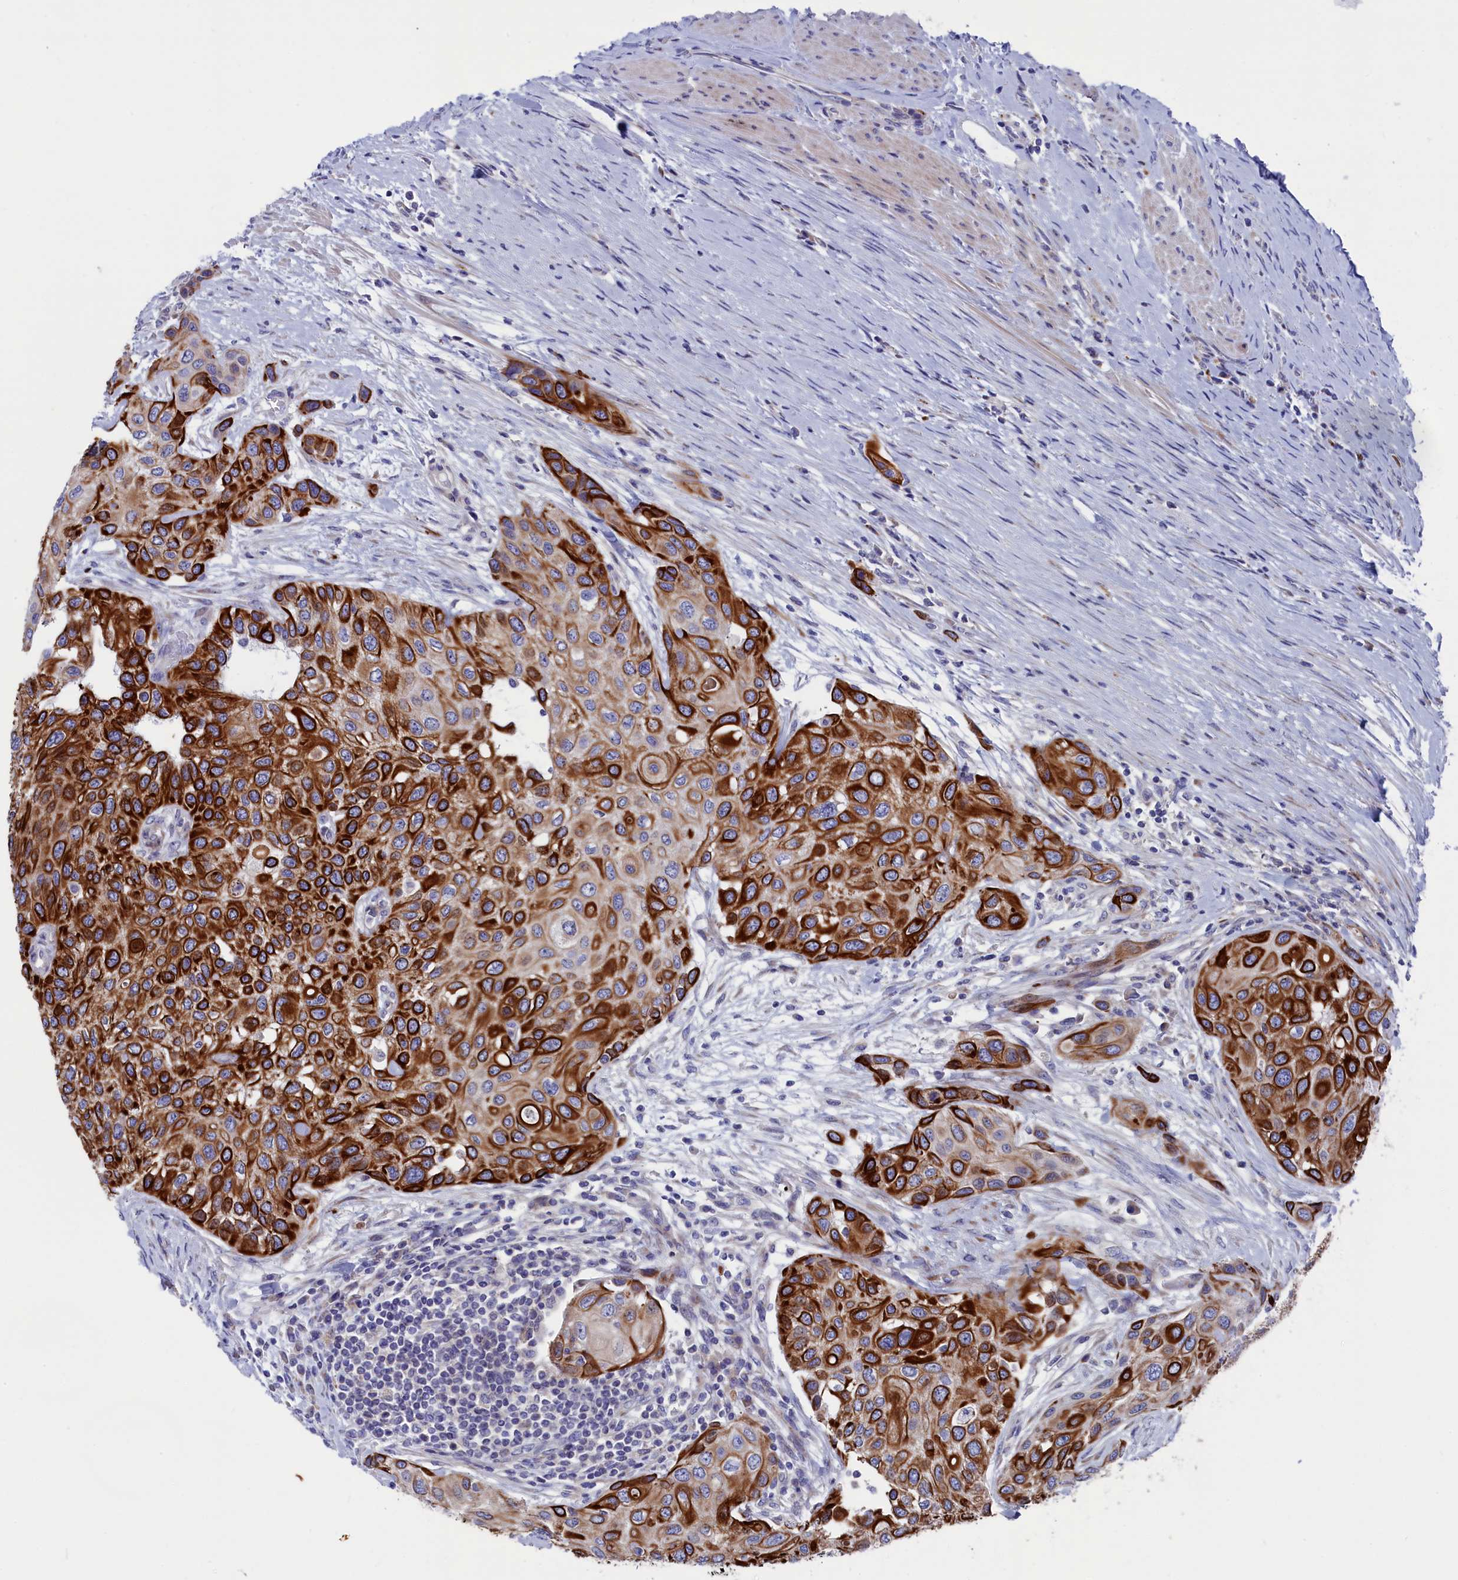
{"staining": {"intensity": "strong", "quantity": ">75%", "location": "cytoplasmic/membranous"}, "tissue": "urothelial cancer", "cell_type": "Tumor cells", "image_type": "cancer", "snomed": [{"axis": "morphology", "description": "Normal tissue, NOS"}, {"axis": "morphology", "description": "Urothelial carcinoma, High grade"}, {"axis": "topography", "description": "Vascular tissue"}, {"axis": "topography", "description": "Urinary bladder"}], "caption": "Strong cytoplasmic/membranous protein staining is seen in approximately >75% of tumor cells in urothelial cancer. (IHC, brightfield microscopy, high magnification).", "gene": "NUDT7", "patient": {"sex": "female", "age": 56}}